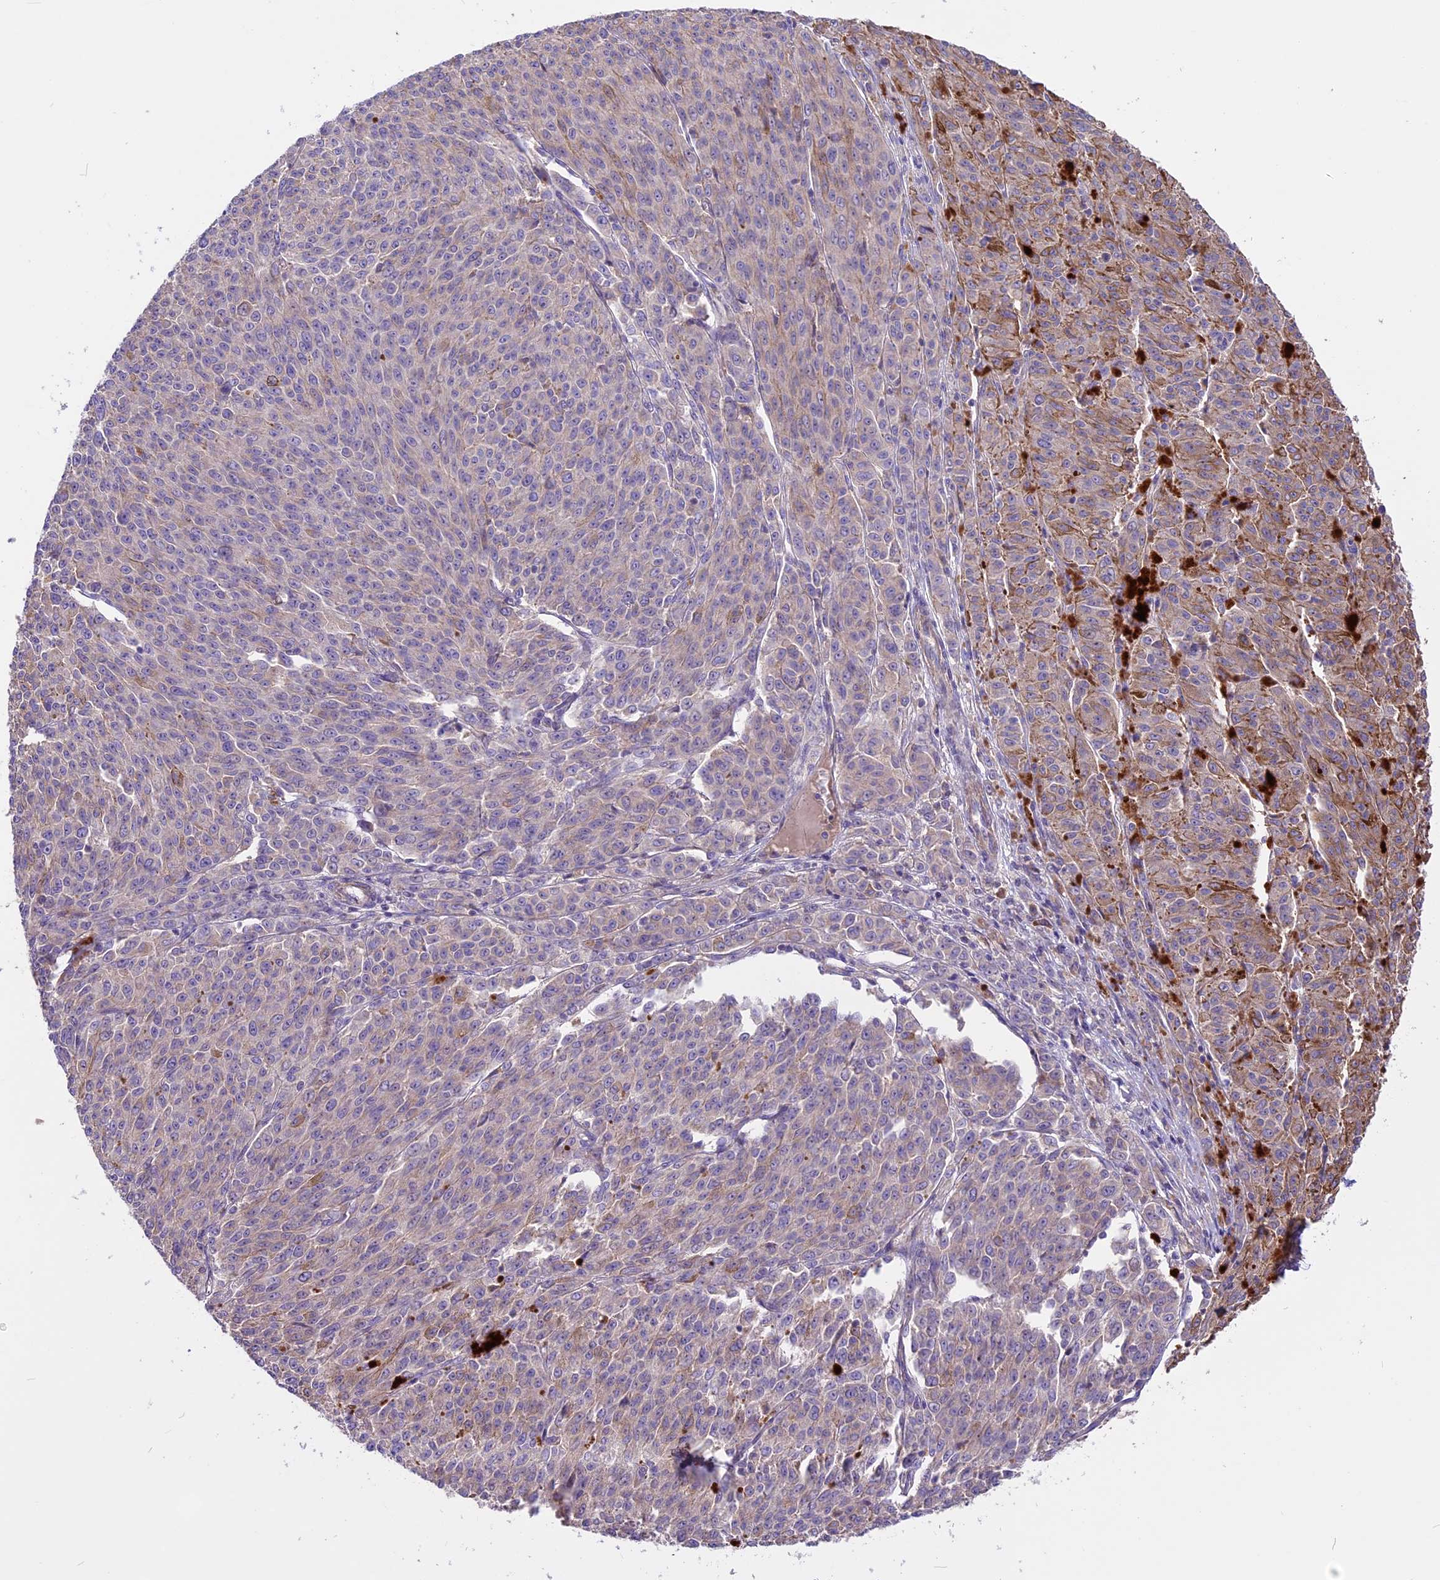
{"staining": {"intensity": "weak", "quantity": "25%-75%", "location": "cytoplasmic/membranous"}, "tissue": "melanoma", "cell_type": "Tumor cells", "image_type": "cancer", "snomed": [{"axis": "morphology", "description": "Malignant melanoma, NOS"}, {"axis": "topography", "description": "Skin"}], "caption": "This image demonstrates IHC staining of human melanoma, with low weak cytoplasmic/membranous staining in about 25%-75% of tumor cells.", "gene": "ANO3", "patient": {"sex": "female", "age": 52}}